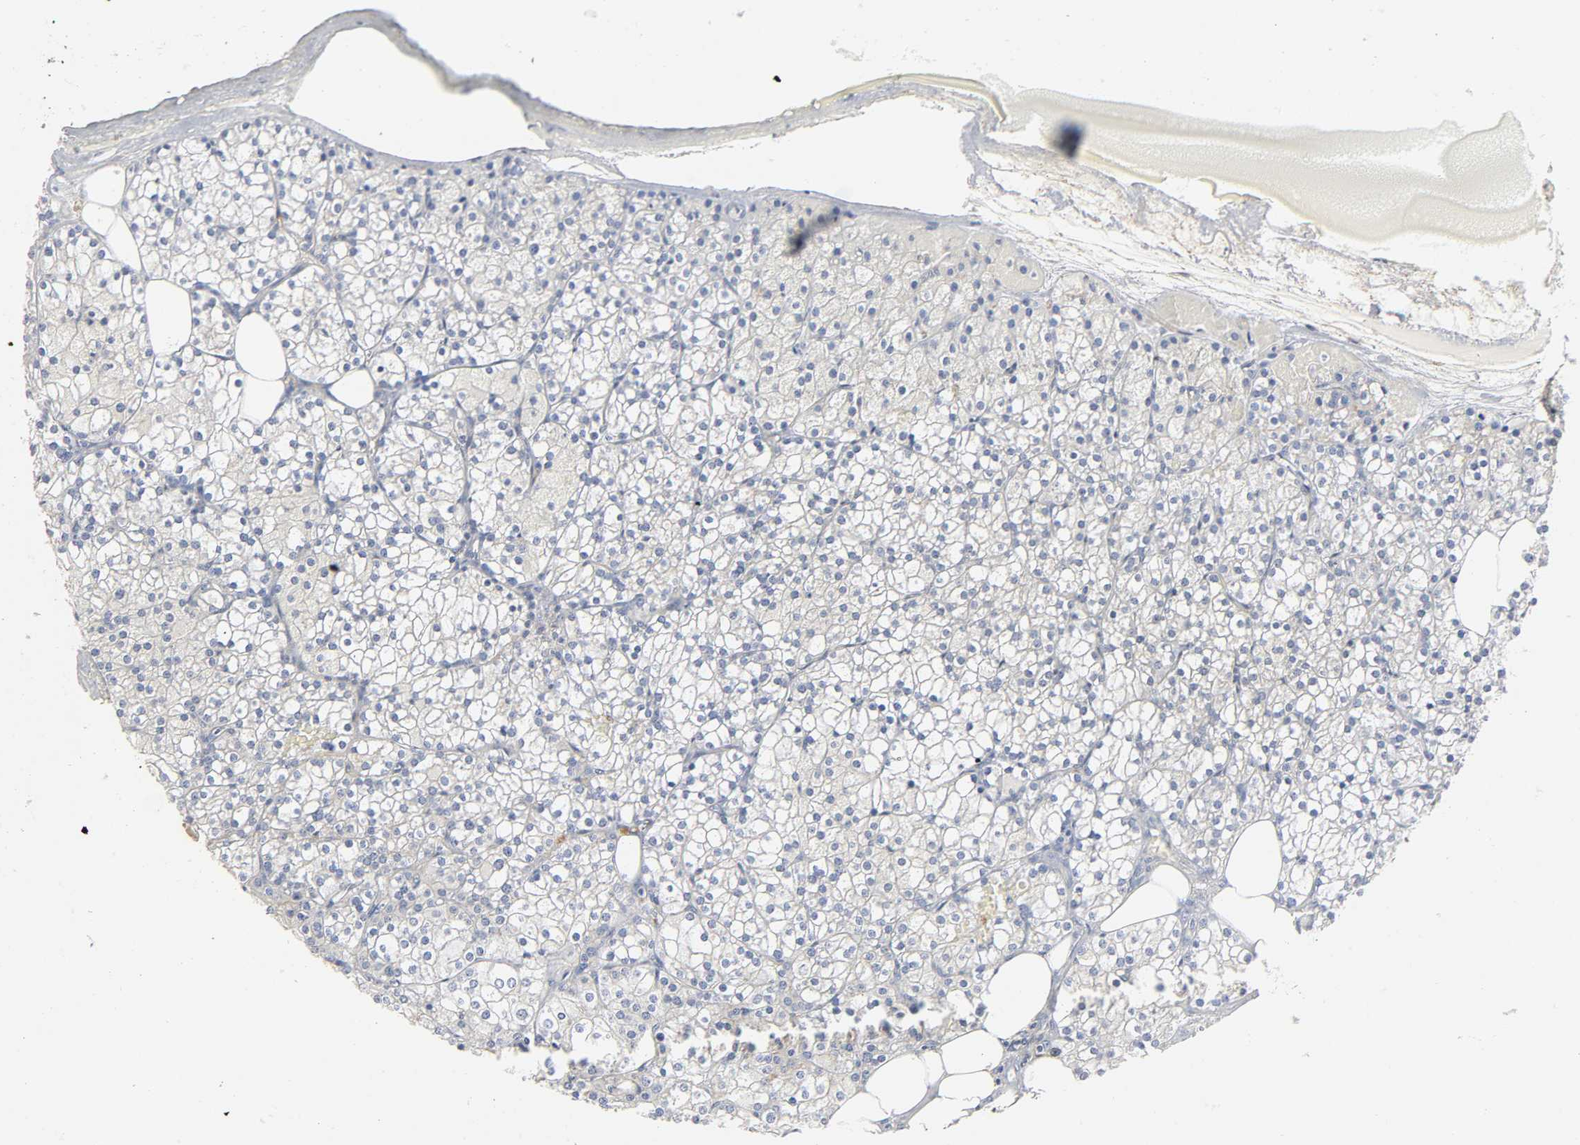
{"staining": {"intensity": "moderate", "quantity": ">75%", "location": "cytoplasmic/membranous"}, "tissue": "parathyroid gland", "cell_type": "Glandular cells", "image_type": "normal", "snomed": [{"axis": "morphology", "description": "Normal tissue, NOS"}, {"axis": "topography", "description": "Parathyroid gland"}], "caption": "IHC image of benign parathyroid gland: parathyroid gland stained using immunohistochemistry (IHC) demonstrates medium levels of moderate protein expression localized specifically in the cytoplasmic/membranous of glandular cells, appearing as a cytoplasmic/membranous brown color.", "gene": "SRC", "patient": {"sex": "female", "age": 63}}